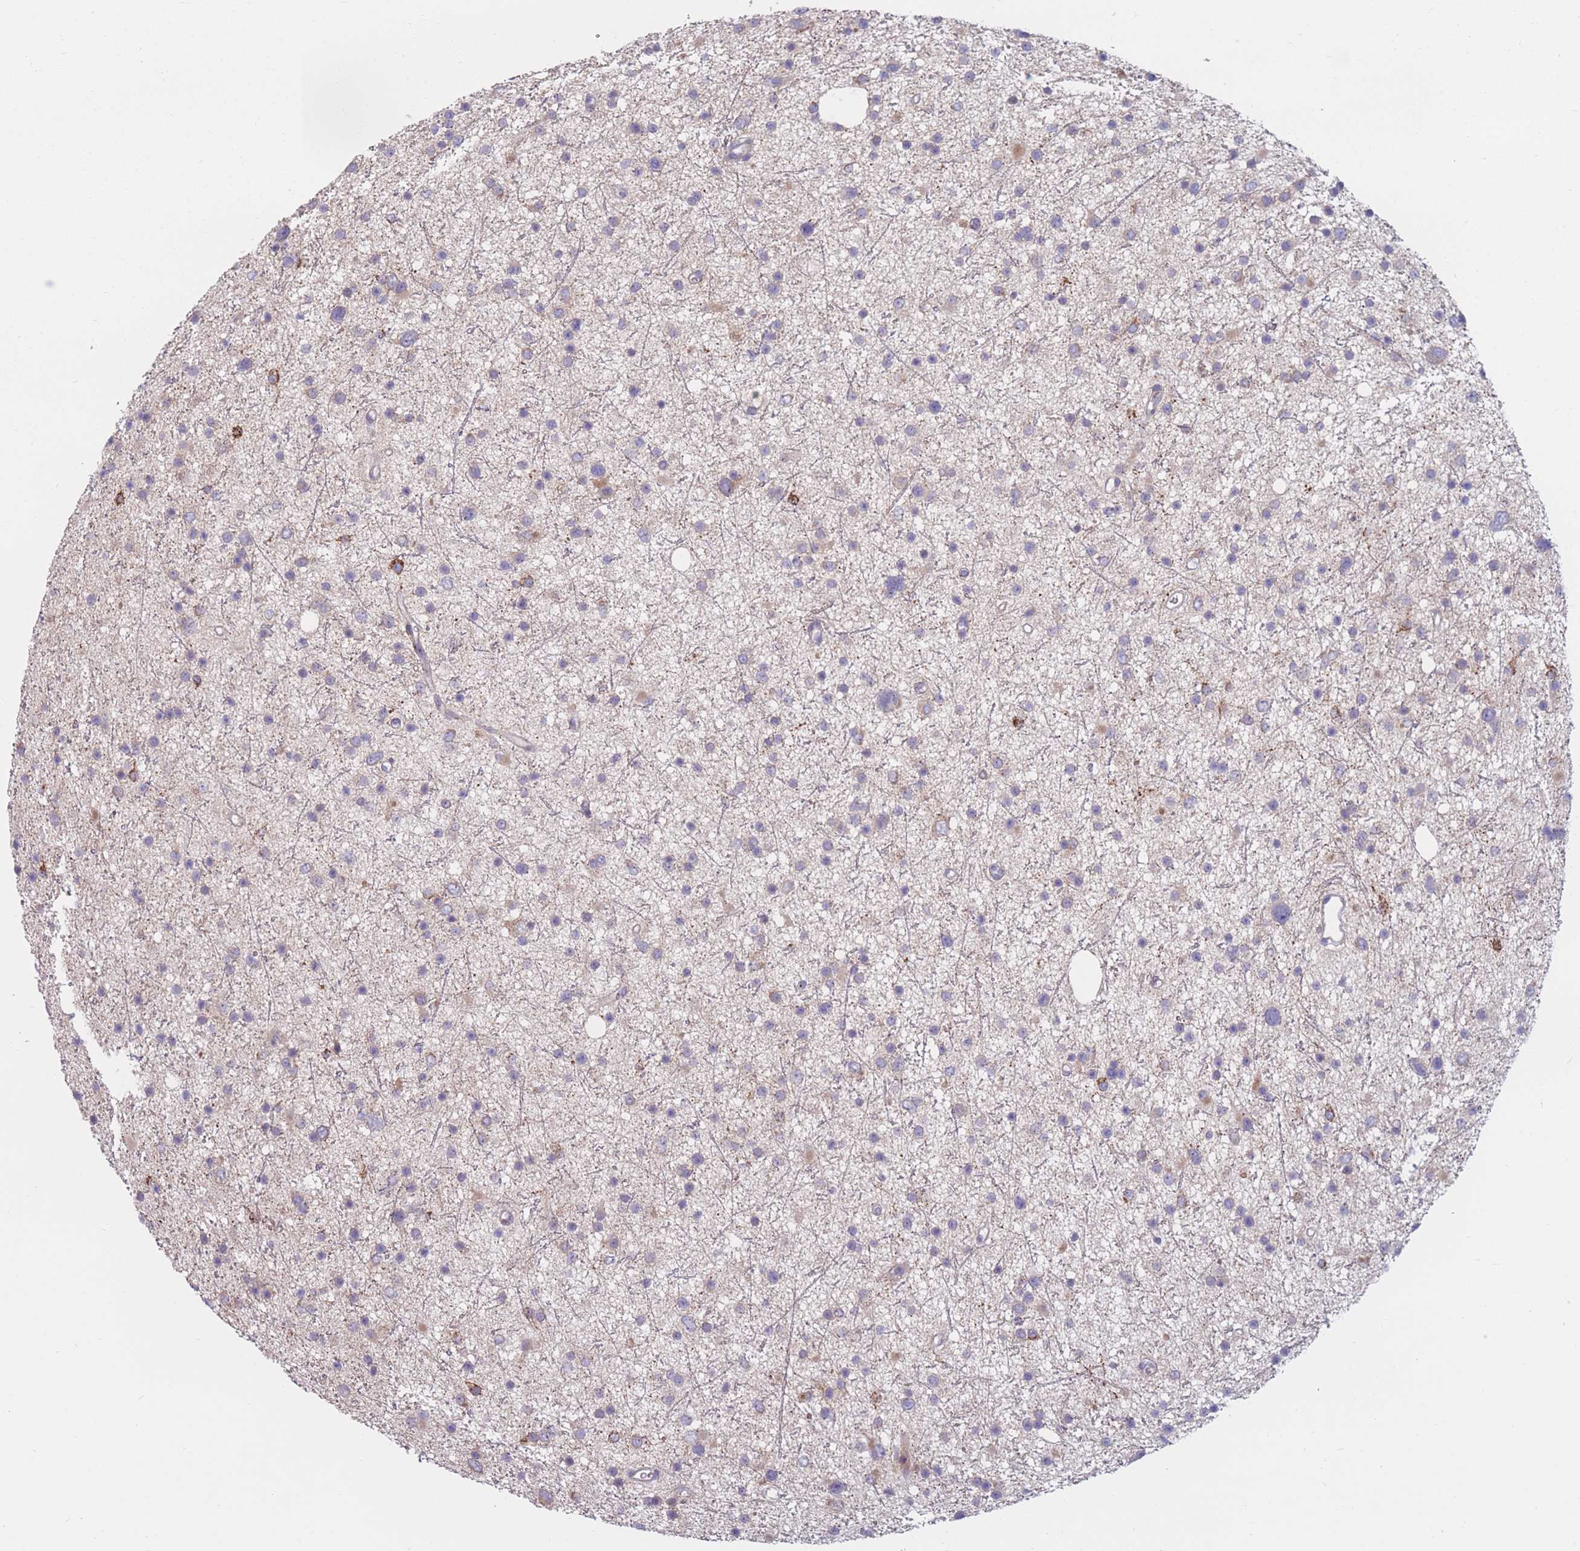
{"staining": {"intensity": "negative", "quantity": "none", "location": "none"}, "tissue": "glioma", "cell_type": "Tumor cells", "image_type": "cancer", "snomed": [{"axis": "morphology", "description": "Glioma, malignant, Low grade"}, {"axis": "topography", "description": "Cerebral cortex"}], "caption": "IHC histopathology image of neoplastic tissue: malignant low-grade glioma stained with DAB exhibits no significant protein positivity in tumor cells.", "gene": "PDE4A", "patient": {"sex": "female", "age": 39}}